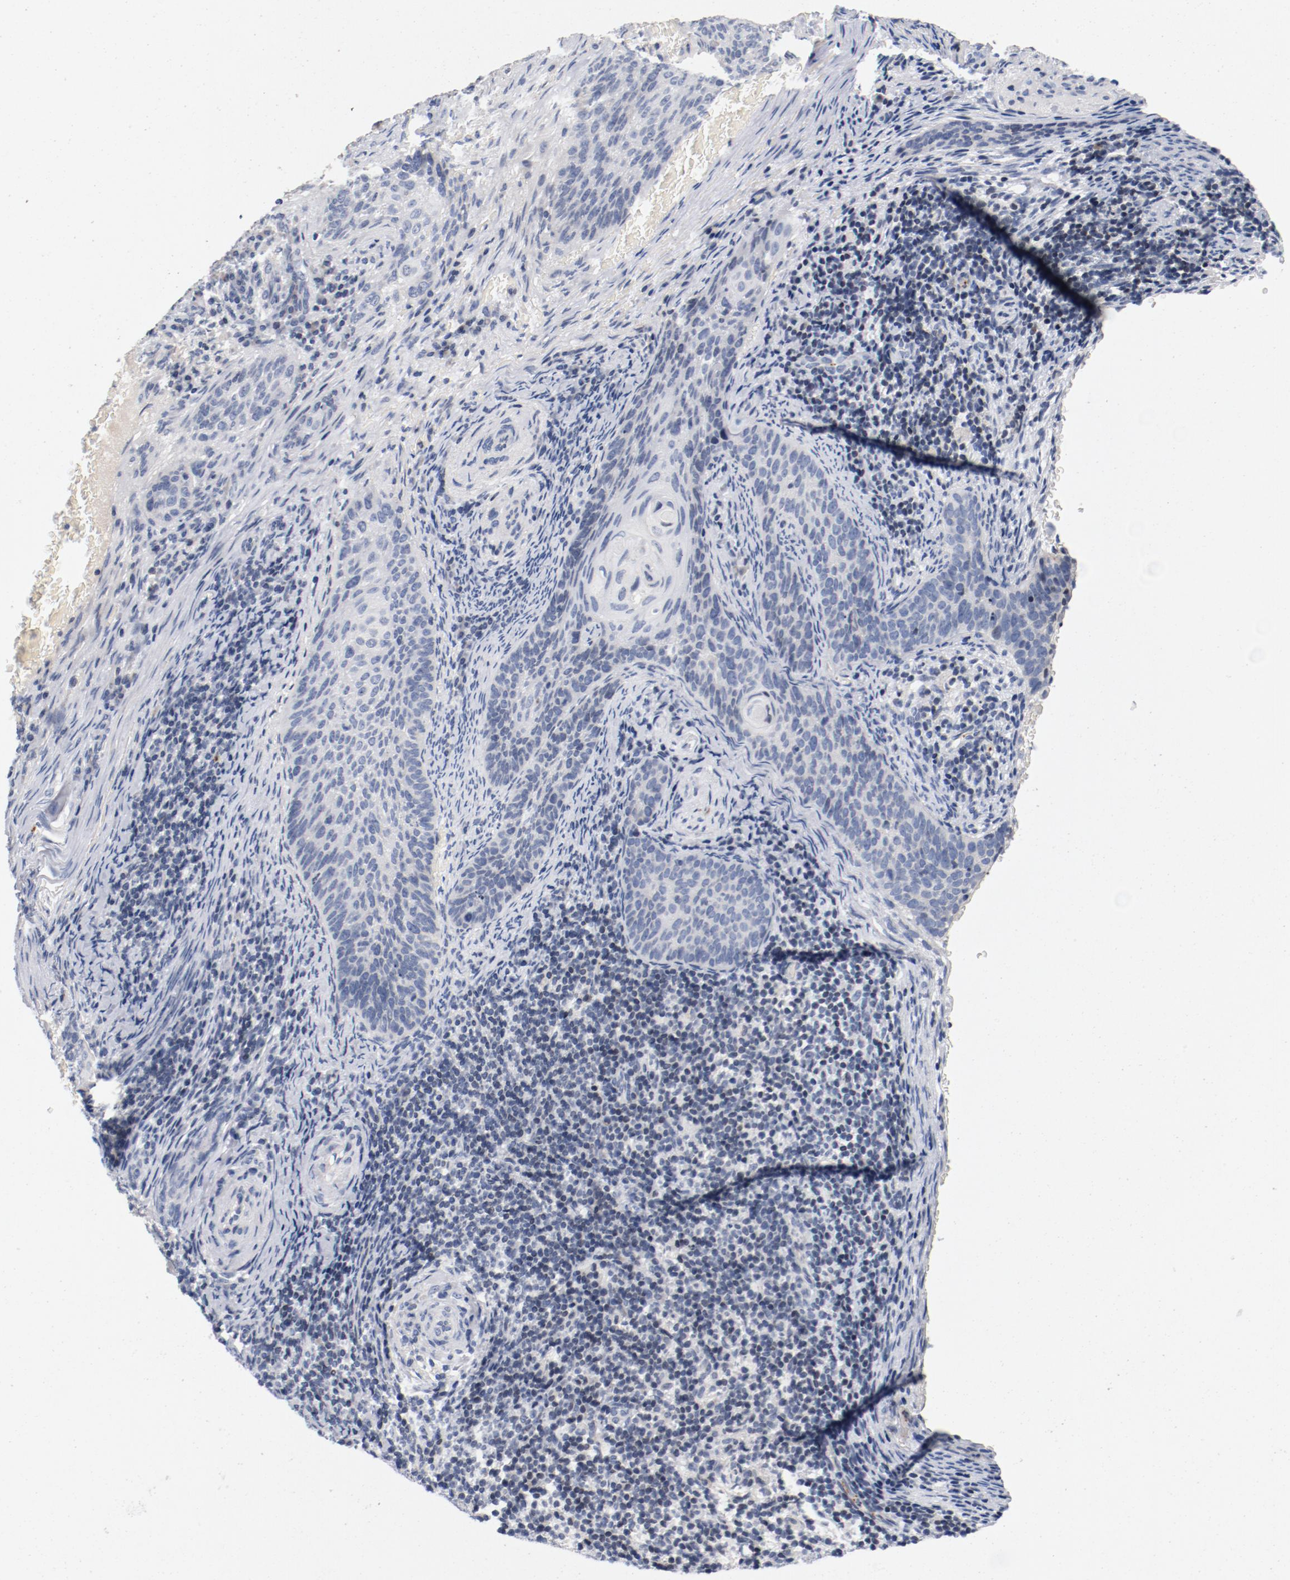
{"staining": {"intensity": "negative", "quantity": "none", "location": "none"}, "tissue": "cervical cancer", "cell_type": "Tumor cells", "image_type": "cancer", "snomed": [{"axis": "morphology", "description": "Squamous cell carcinoma, NOS"}, {"axis": "topography", "description": "Cervix"}], "caption": "There is no significant expression in tumor cells of cervical cancer.", "gene": "PIM1", "patient": {"sex": "female", "age": 33}}